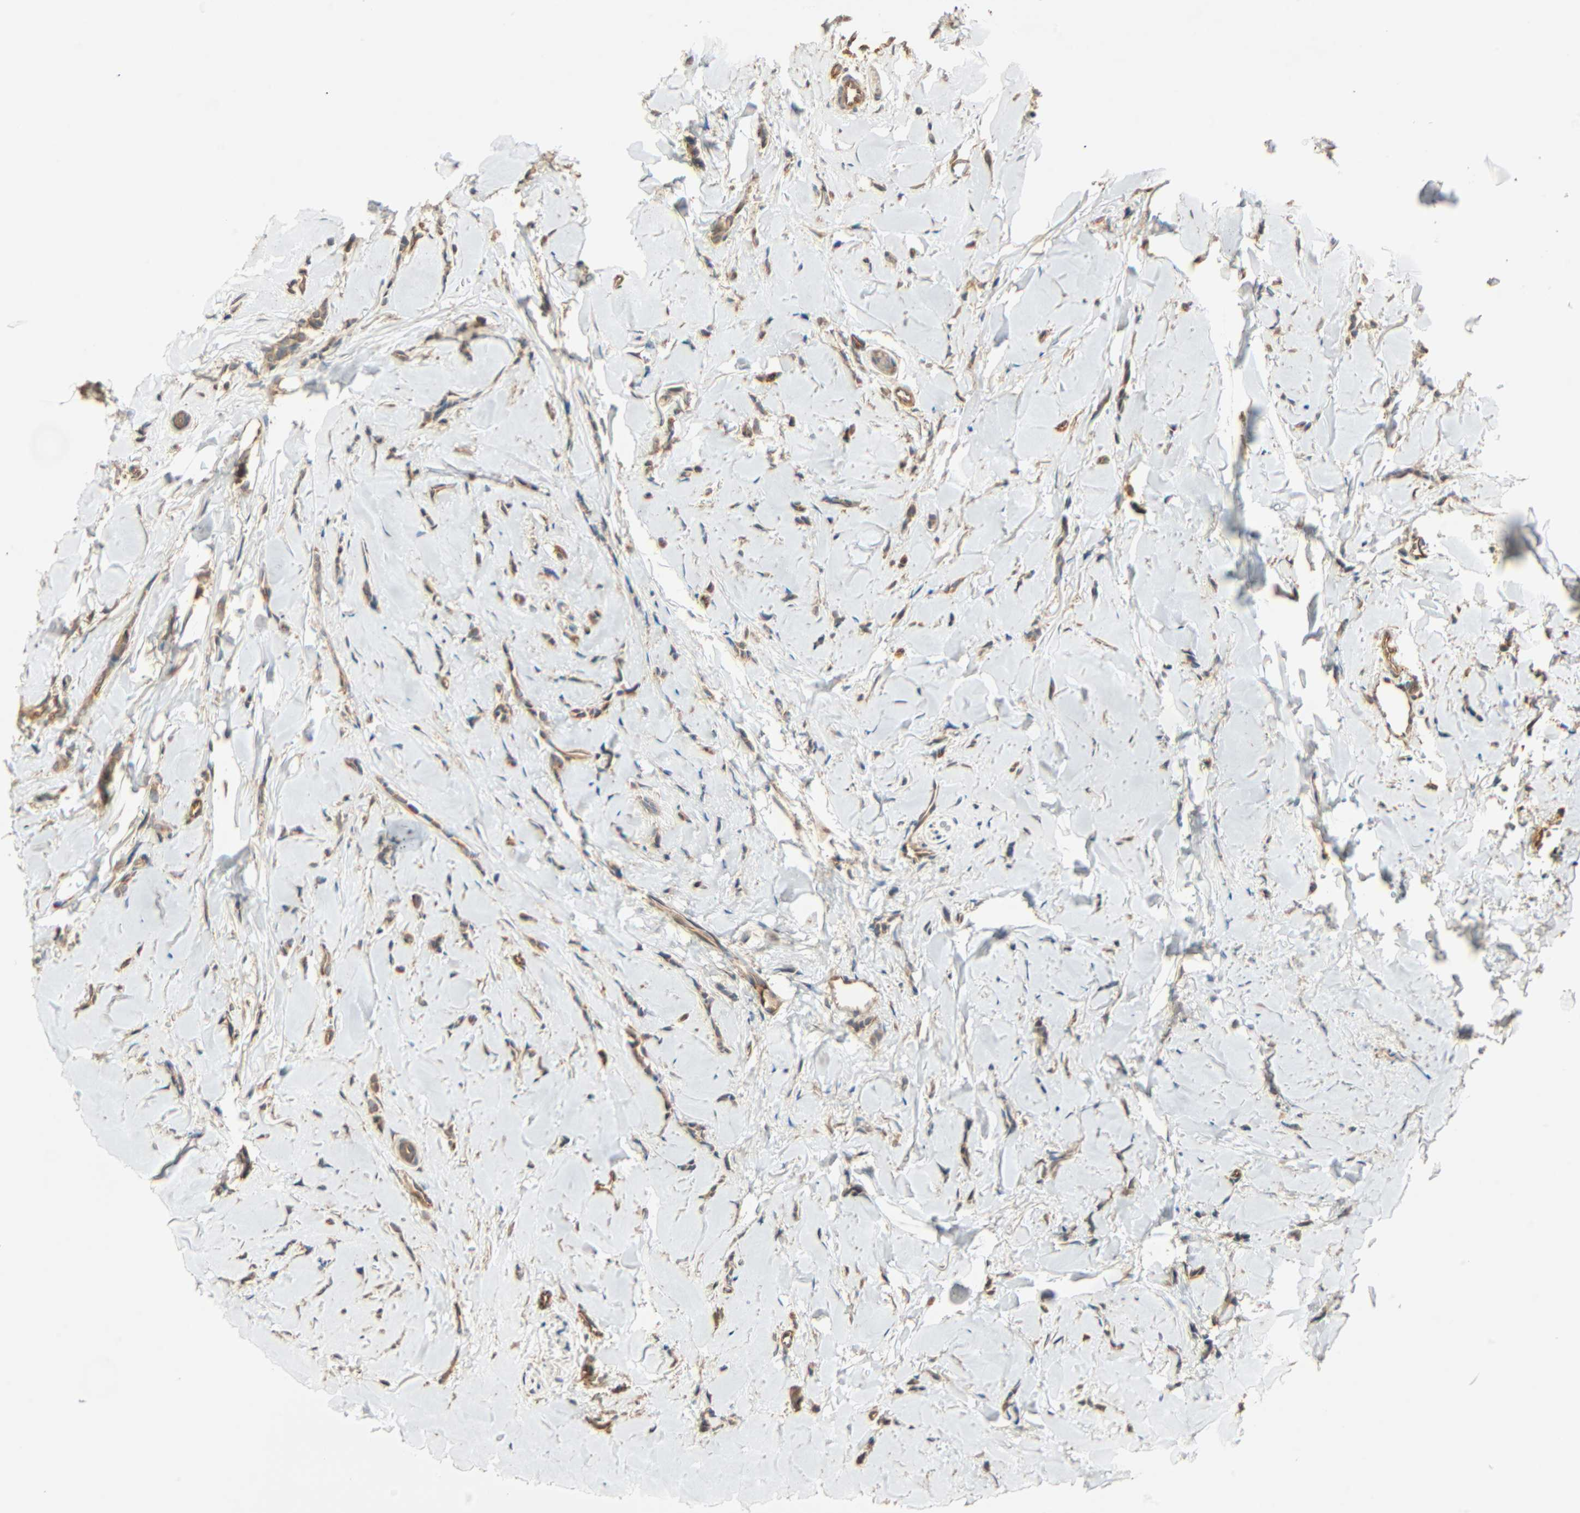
{"staining": {"intensity": "weak", "quantity": ">75%", "location": "cytoplasmic/membranous"}, "tissue": "breast cancer", "cell_type": "Tumor cells", "image_type": "cancer", "snomed": [{"axis": "morphology", "description": "Lobular carcinoma"}, {"axis": "topography", "description": "Skin"}, {"axis": "topography", "description": "Breast"}], "caption": "A micrograph of human lobular carcinoma (breast) stained for a protein demonstrates weak cytoplasmic/membranous brown staining in tumor cells.", "gene": "GALK1", "patient": {"sex": "female", "age": 46}}